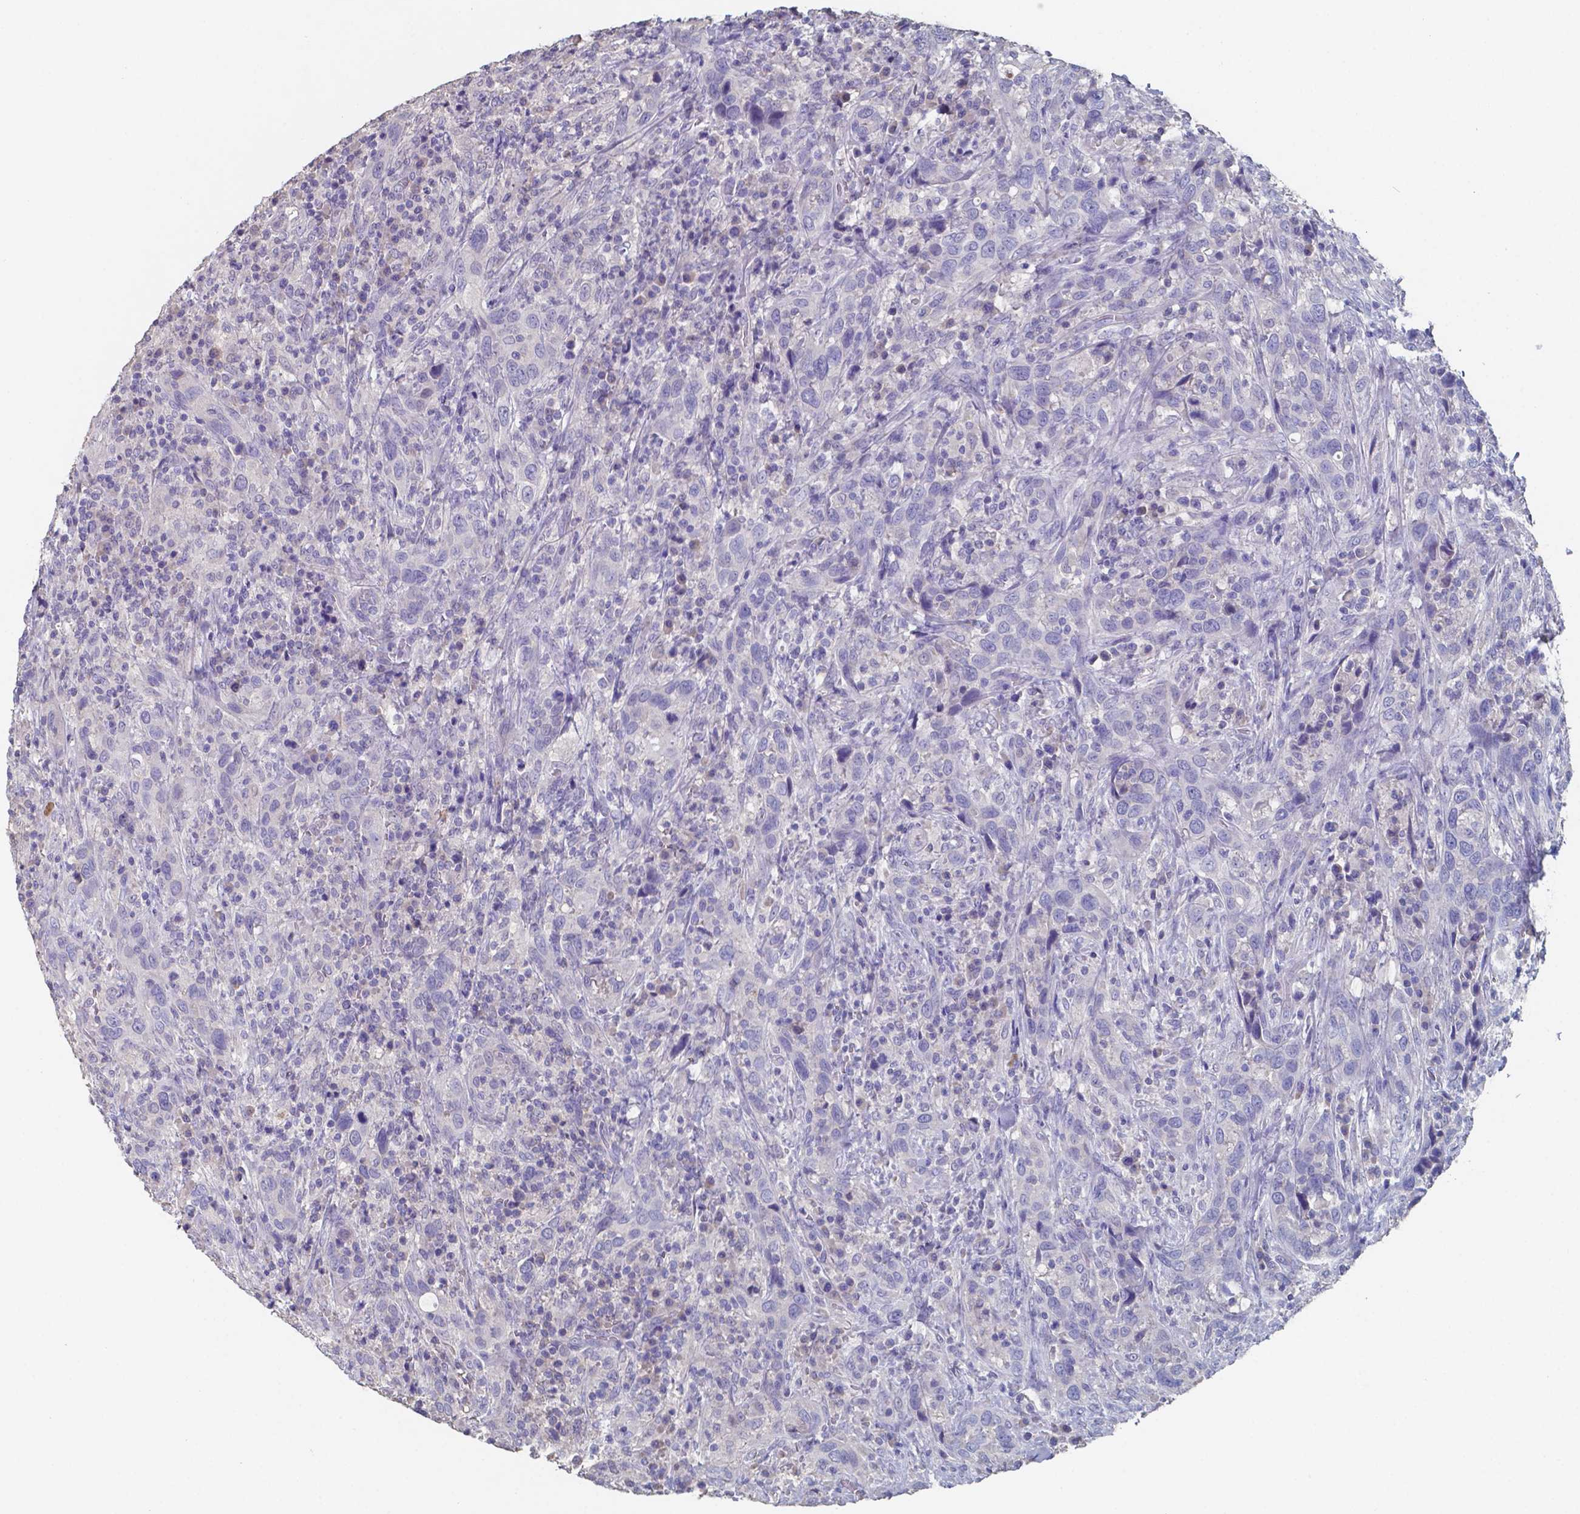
{"staining": {"intensity": "negative", "quantity": "none", "location": "none"}, "tissue": "urothelial cancer", "cell_type": "Tumor cells", "image_type": "cancer", "snomed": [{"axis": "morphology", "description": "Urothelial carcinoma, NOS"}, {"axis": "morphology", "description": "Urothelial carcinoma, High grade"}, {"axis": "topography", "description": "Urinary bladder"}], "caption": "This is an immunohistochemistry (IHC) micrograph of urothelial cancer. There is no positivity in tumor cells.", "gene": "FOXJ1", "patient": {"sex": "female", "age": 64}}